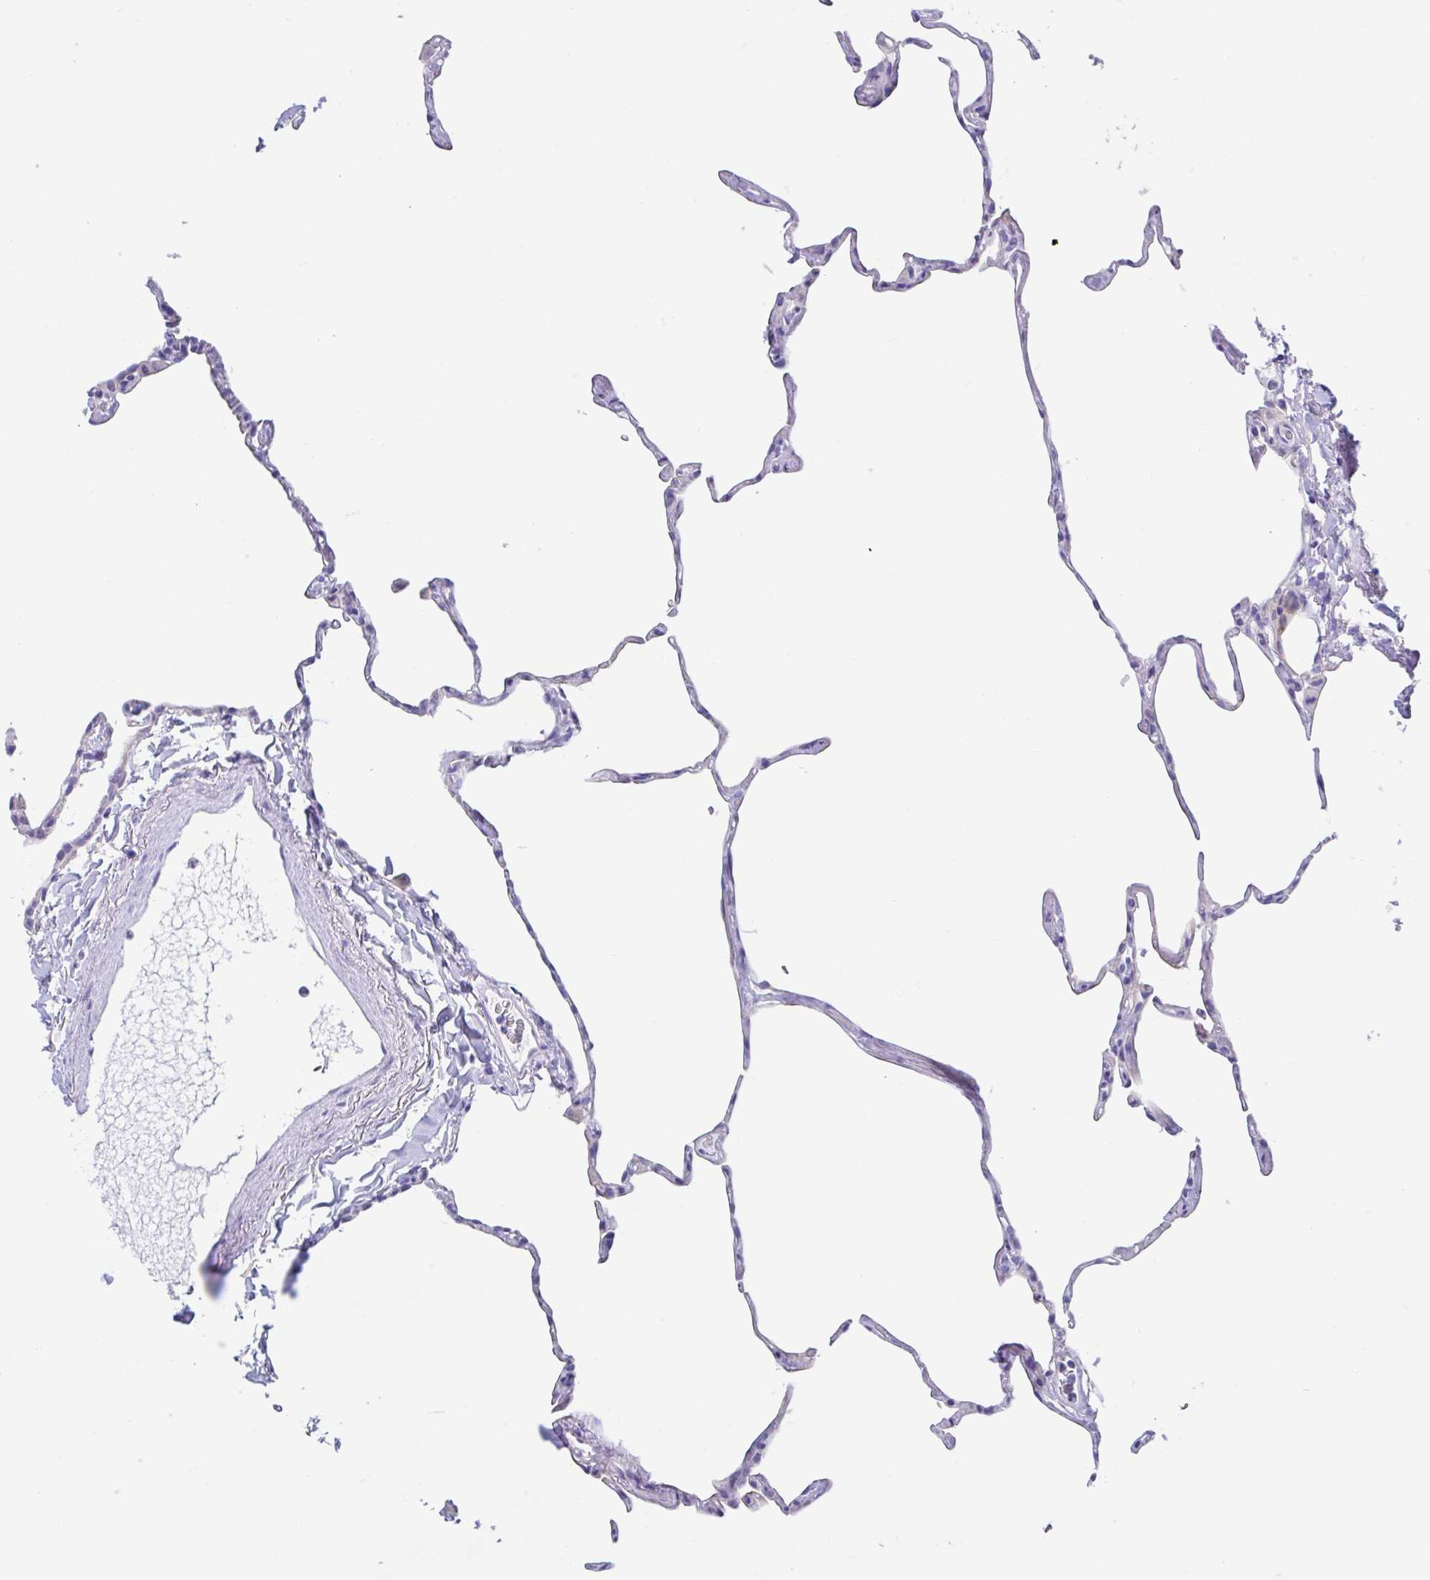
{"staining": {"intensity": "negative", "quantity": "none", "location": "none"}, "tissue": "lung", "cell_type": "Alveolar cells", "image_type": "normal", "snomed": [{"axis": "morphology", "description": "Normal tissue, NOS"}, {"axis": "topography", "description": "Lung"}], "caption": "High power microscopy micrograph of an immunohistochemistry (IHC) histopathology image of normal lung, revealing no significant staining in alveolar cells.", "gene": "OR6N2", "patient": {"sex": "male", "age": 65}}